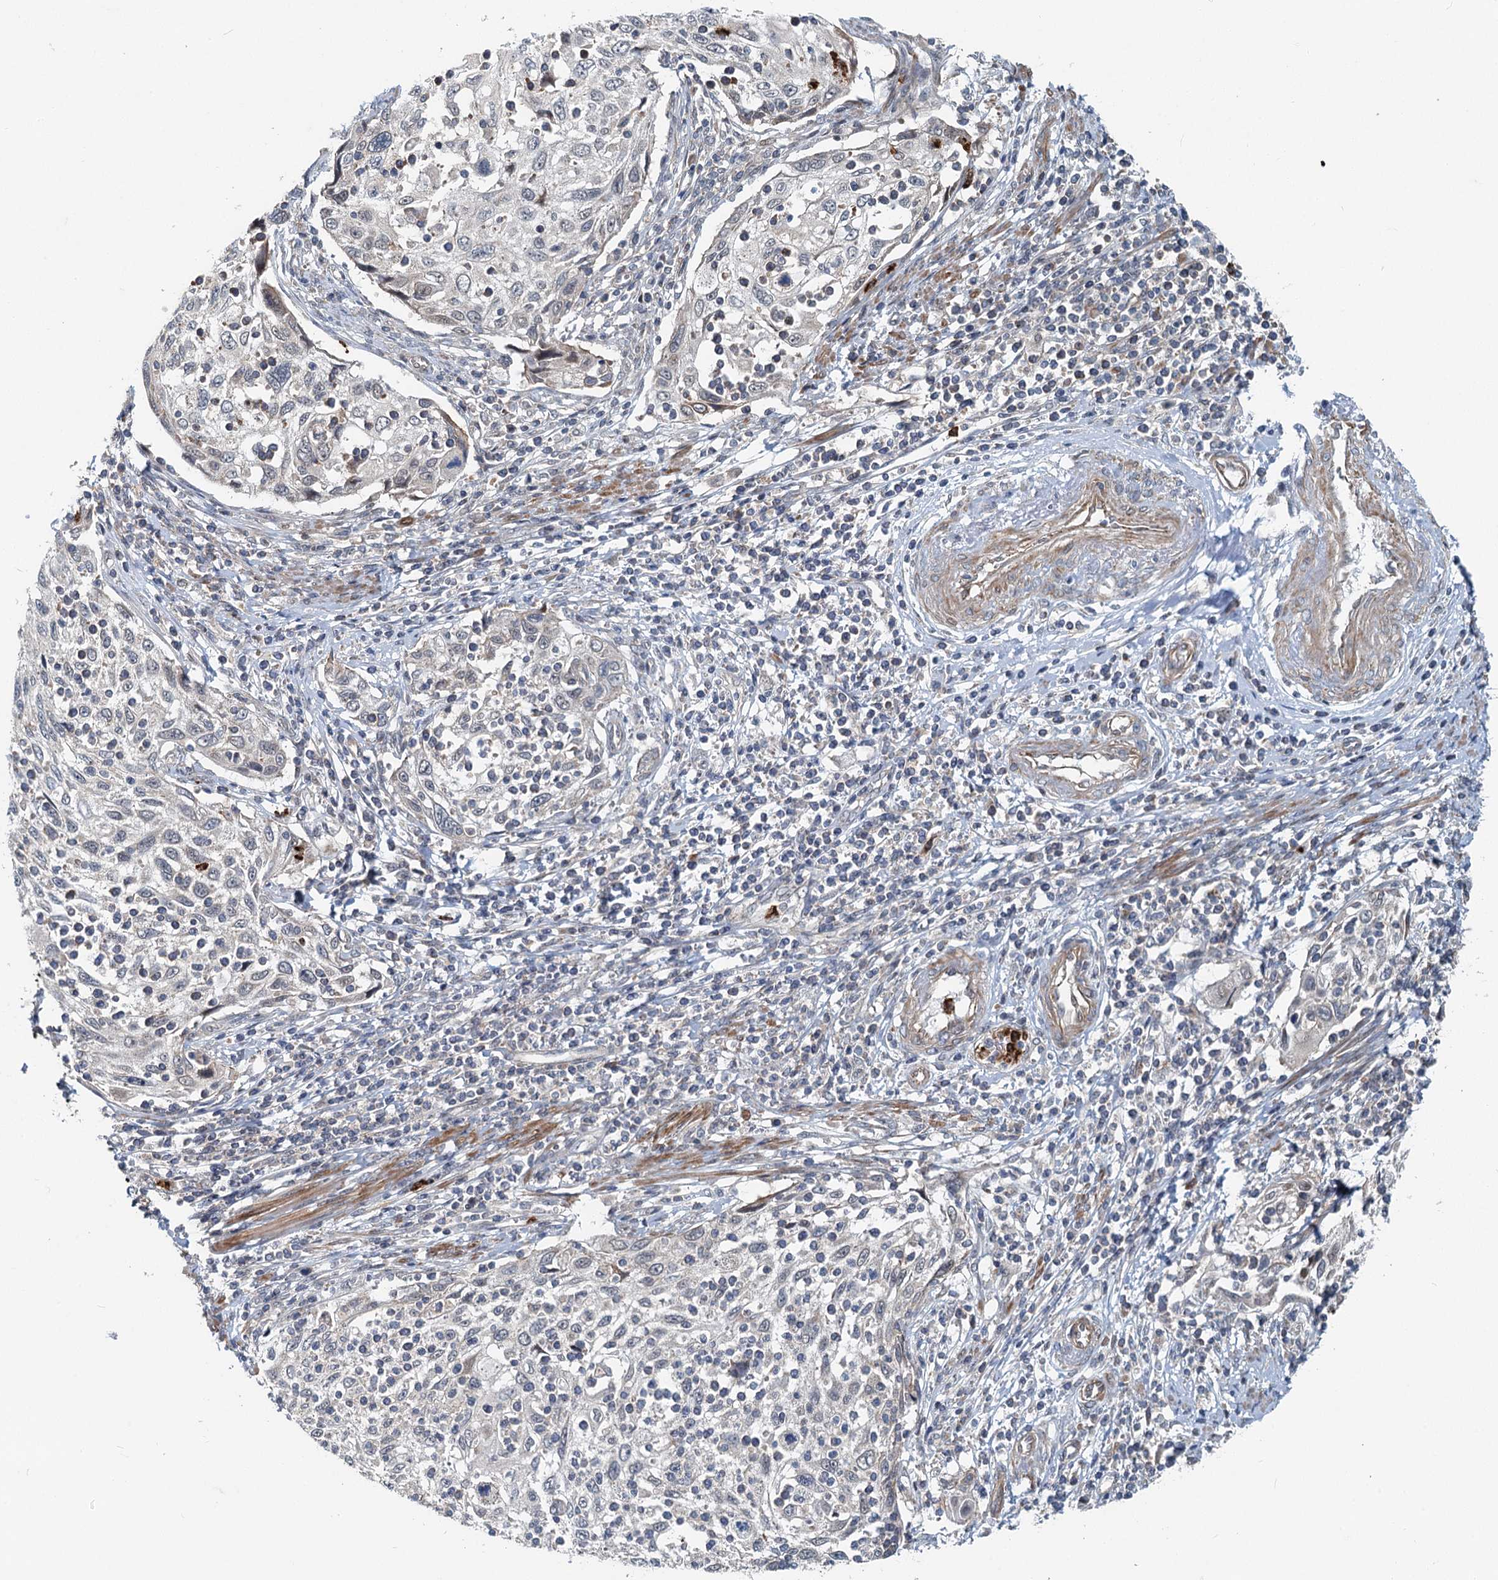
{"staining": {"intensity": "negative", "quantity": "none", "location": "none"}, "tissue": "cervical cancer", "cell_type": "Tumor cells", "image_type": "cancer", "snomed": [{"axis": "morphology", "description": "Squamous cell carcinoma, NOS"}, {"axis": "topography", "description": "Cervix"}], "caption": "Immunohistochemical staining of human cervical cancer (squamous cell carcinoma) reveals no significant staining in tumor cells.", "gene": "ADCY2", "patient": {"sex": "female", "age": 70}}